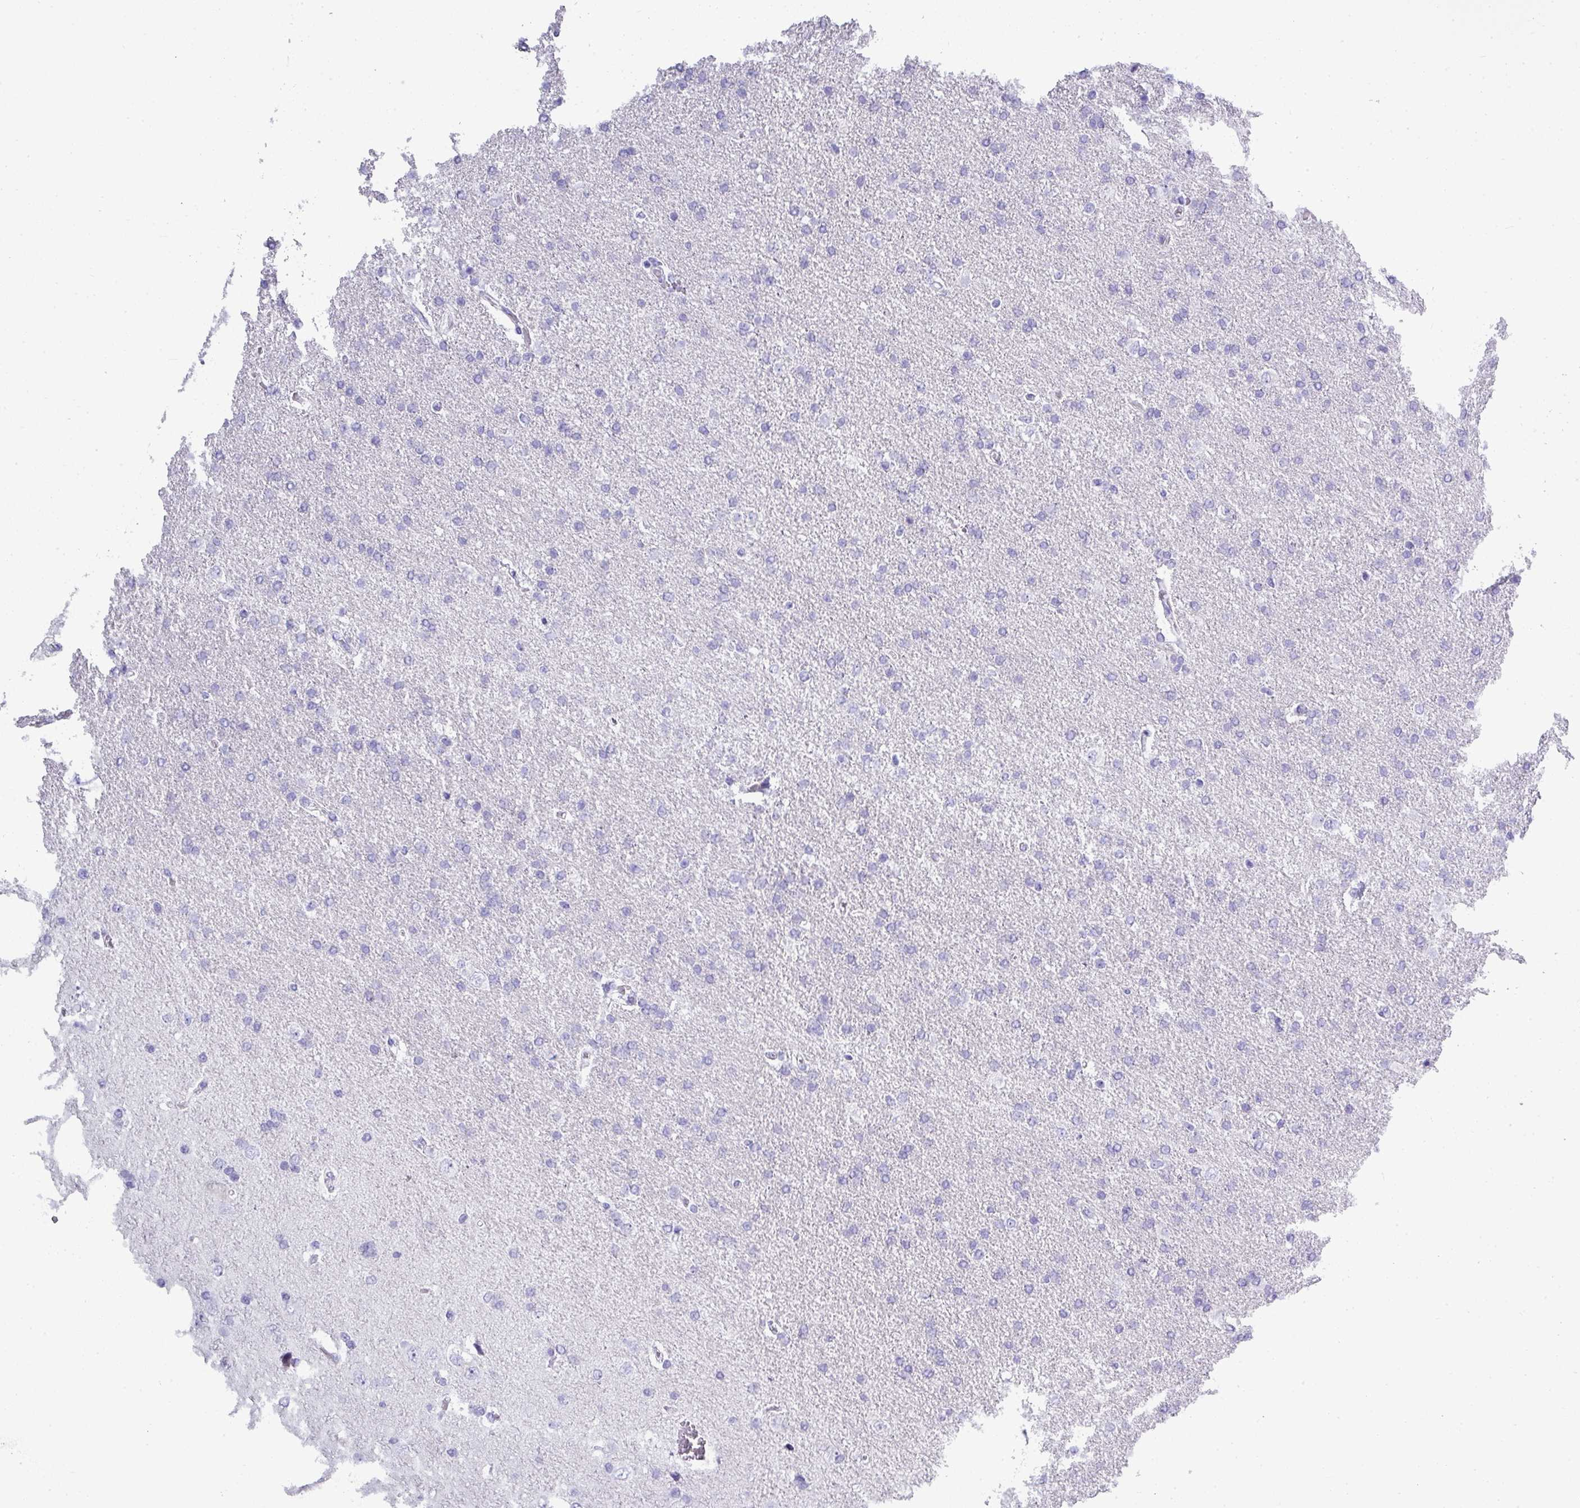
{"staining": {"intensity": "negative", "quantity": "none", "location": "none"}, "tissue": "glioma", "cell_type": "Tumor cells", "image_type": "cancer", "snomed": [{"axis": "morphology", "description": "Glioma, malignant, High grade"}, {"axis": "topography", "description": "Brain"}], "caption": "This histopathology image is of glioma stained with immunohistochemistry (IHC) to label a protein in brown with the nuclei are counter-stained blue. There is no positivity in tumor cells.", "gene": "ZNF568", "patient": {"sex": "male", "age": 72}}